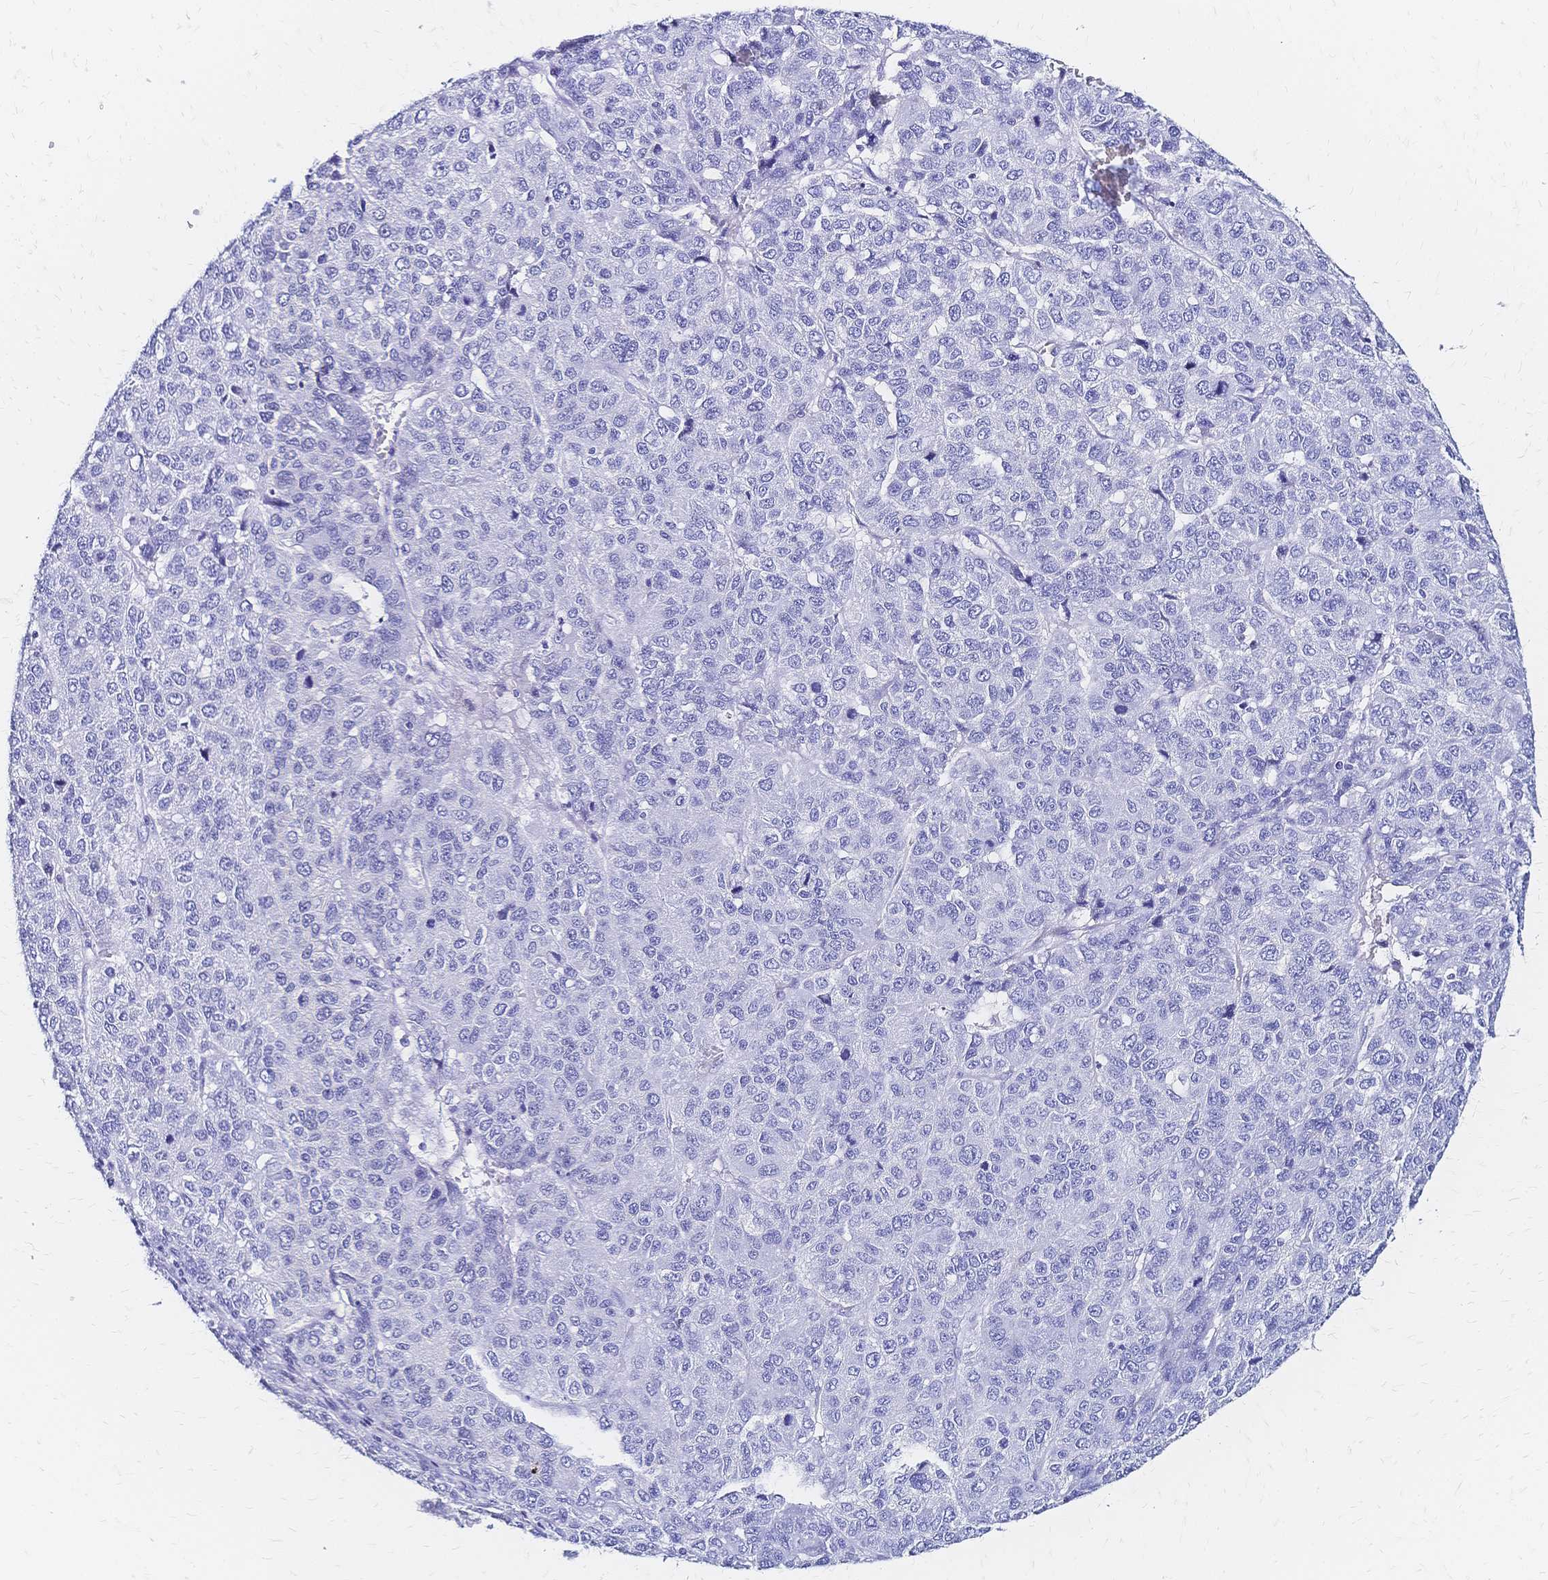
{"staining": {"intensity": "negative", "quantity": "none", "location": "none"}, "tissue": "liver cancer", "cell_type": "Tumor cells", "image_type": "cancer", "snomed": [{"axis": "morphology", "description": "Carcinoma, Hepatocellular, NOS"}, {"axis": "topography", "description": "Liver"}], "caption": "Hepatocellular carcinoma (liver) stained for a protein using IHC exhibits no staining tumor cells.", "gene": "SLC5A1", "patient": {"sex": "male", "age": 69}}